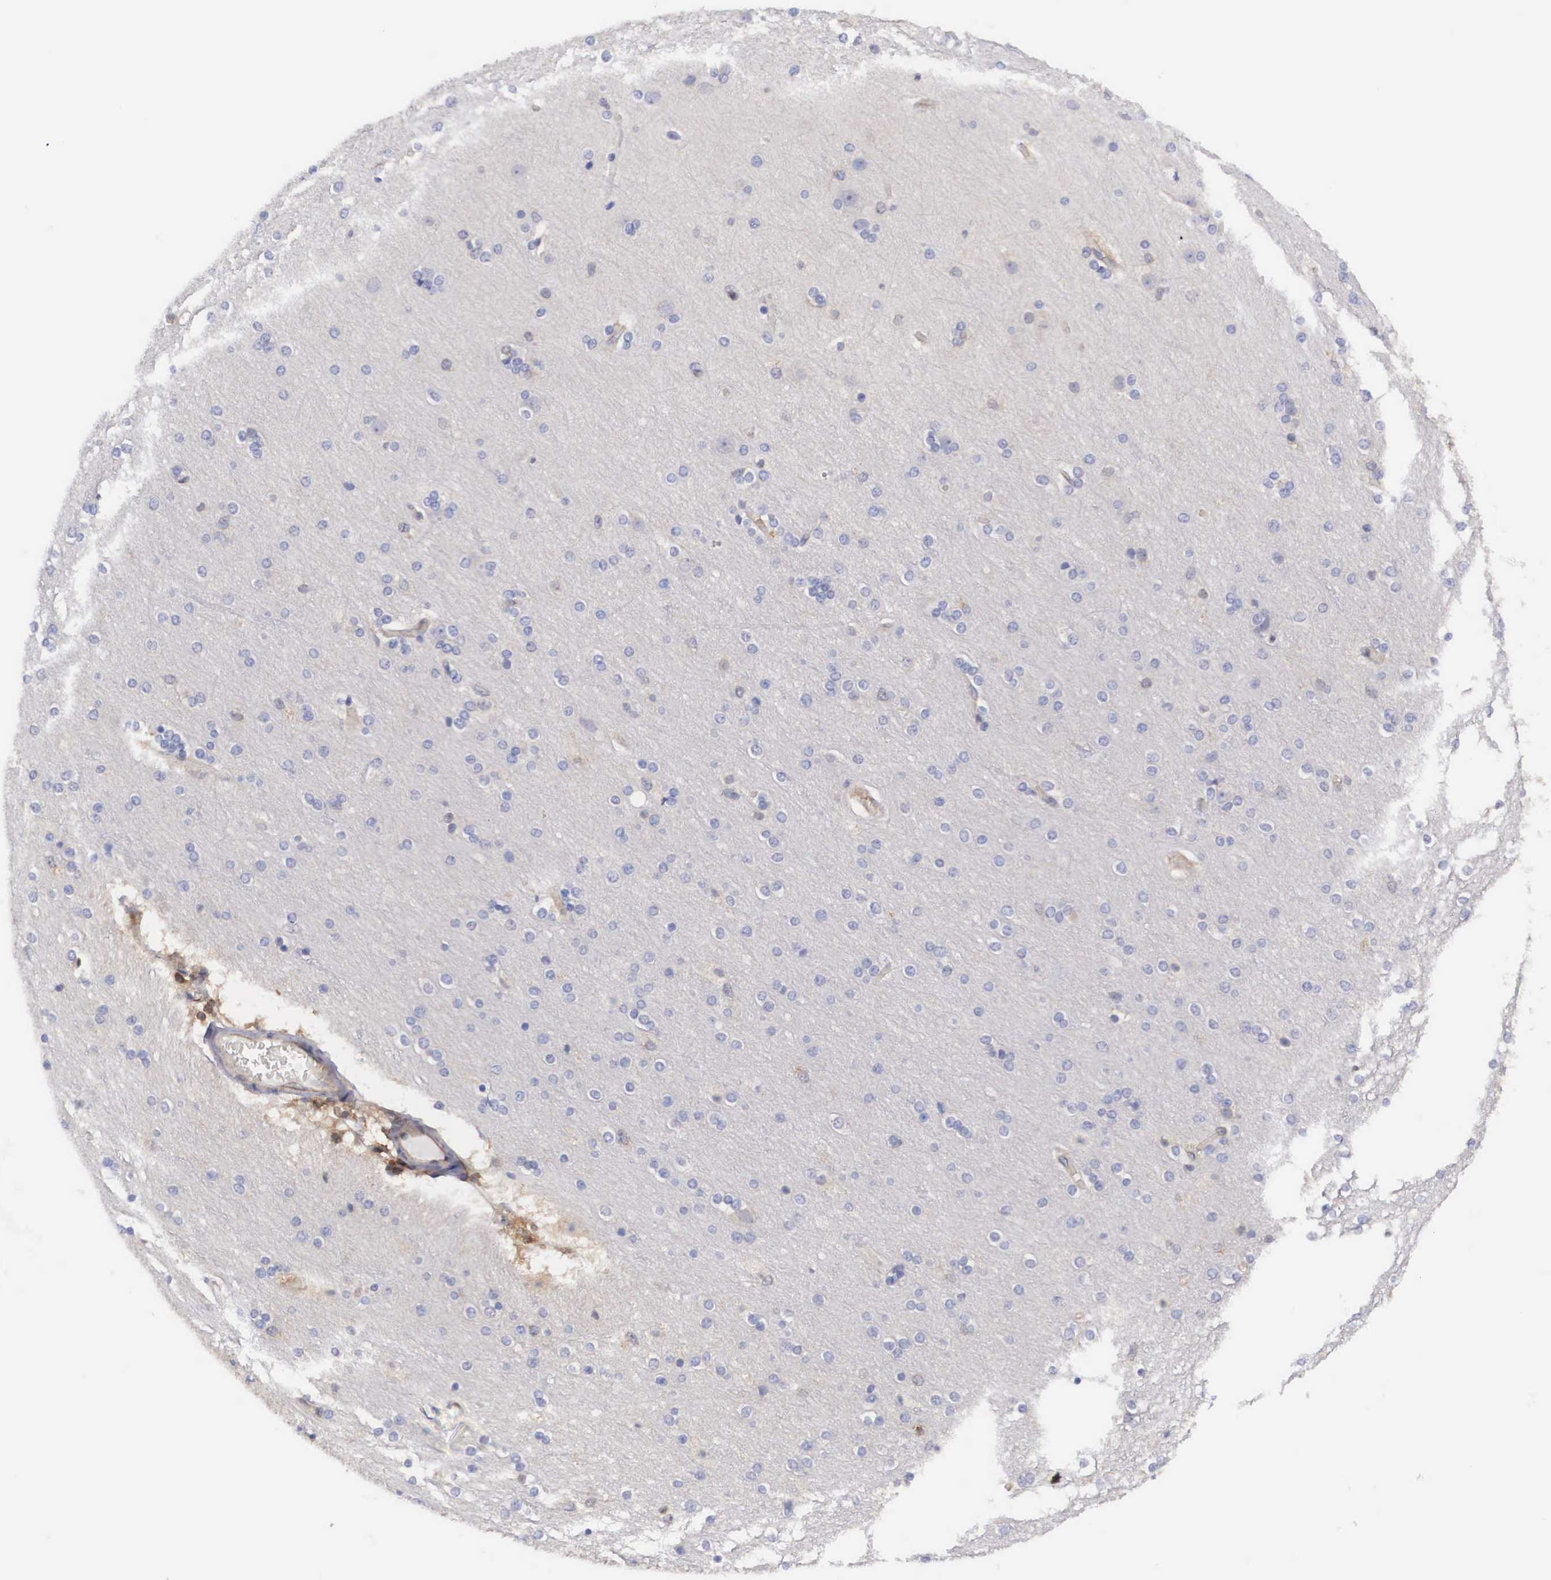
{"staining": {"intensity": "weak", "quantity": ">75%", "location": "cytoplasmic/membranous"}, "tissue": "cerebral cortex", "cell_type": "Endothelial cells", "image_type": "normal", "snomed": [{"axis": "morphology", "description": "Normal tissue, NOS"}, {"axis": "topography", "description": "Cerebral cortex"}], "caption": "Cerebral cortex stained with immunohistochemistry shows weak cytoplasmic/membranous expression in about >75% of endothelial cells.", "gene": "ADSL", "patient": {"sex": "female", "age": 54}}